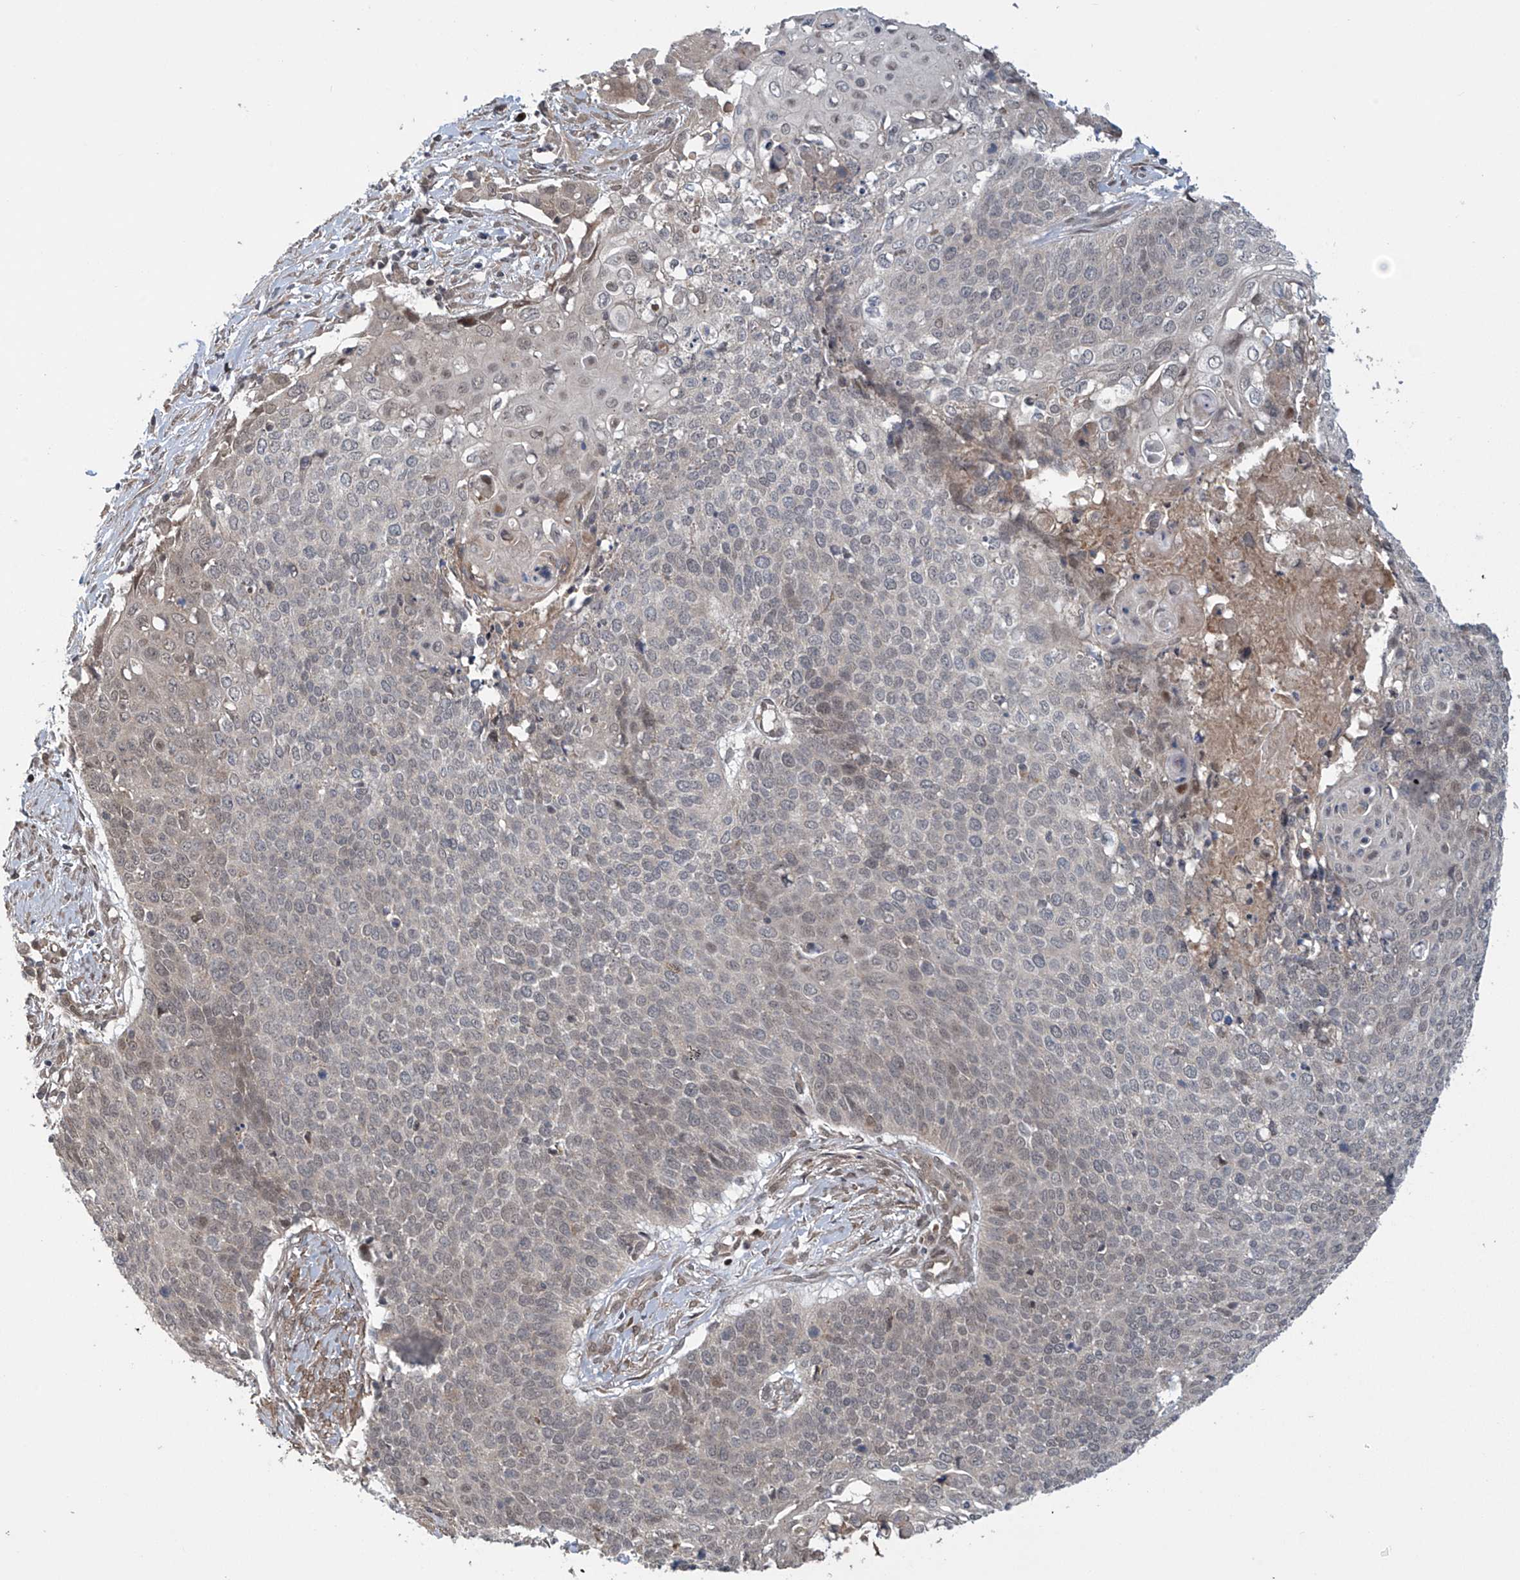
{"staining": {"intensity": "weak", "quantity": "<25%", "location": "nuclear"}, "tissue": "cervical cancer", "cell_type": "Tumor cells", "image_type": "cancer", "snomed": [{"axis": "morphology", "description": "Squamous cell carcinoma, NOS"}, {"axis": "topography", "description": "Cervix"}], "caption": "Micrograph shows no protein staining in tumor cells of cervical cancer tissue. (Stains: DAB immunohistochemistry (IHC) with hematoxylin counter stain, Microscopy: brightfield microscopy at high magnification).", "gene": "ABHD13", "patient": {"sex": "female", "age": 39}}